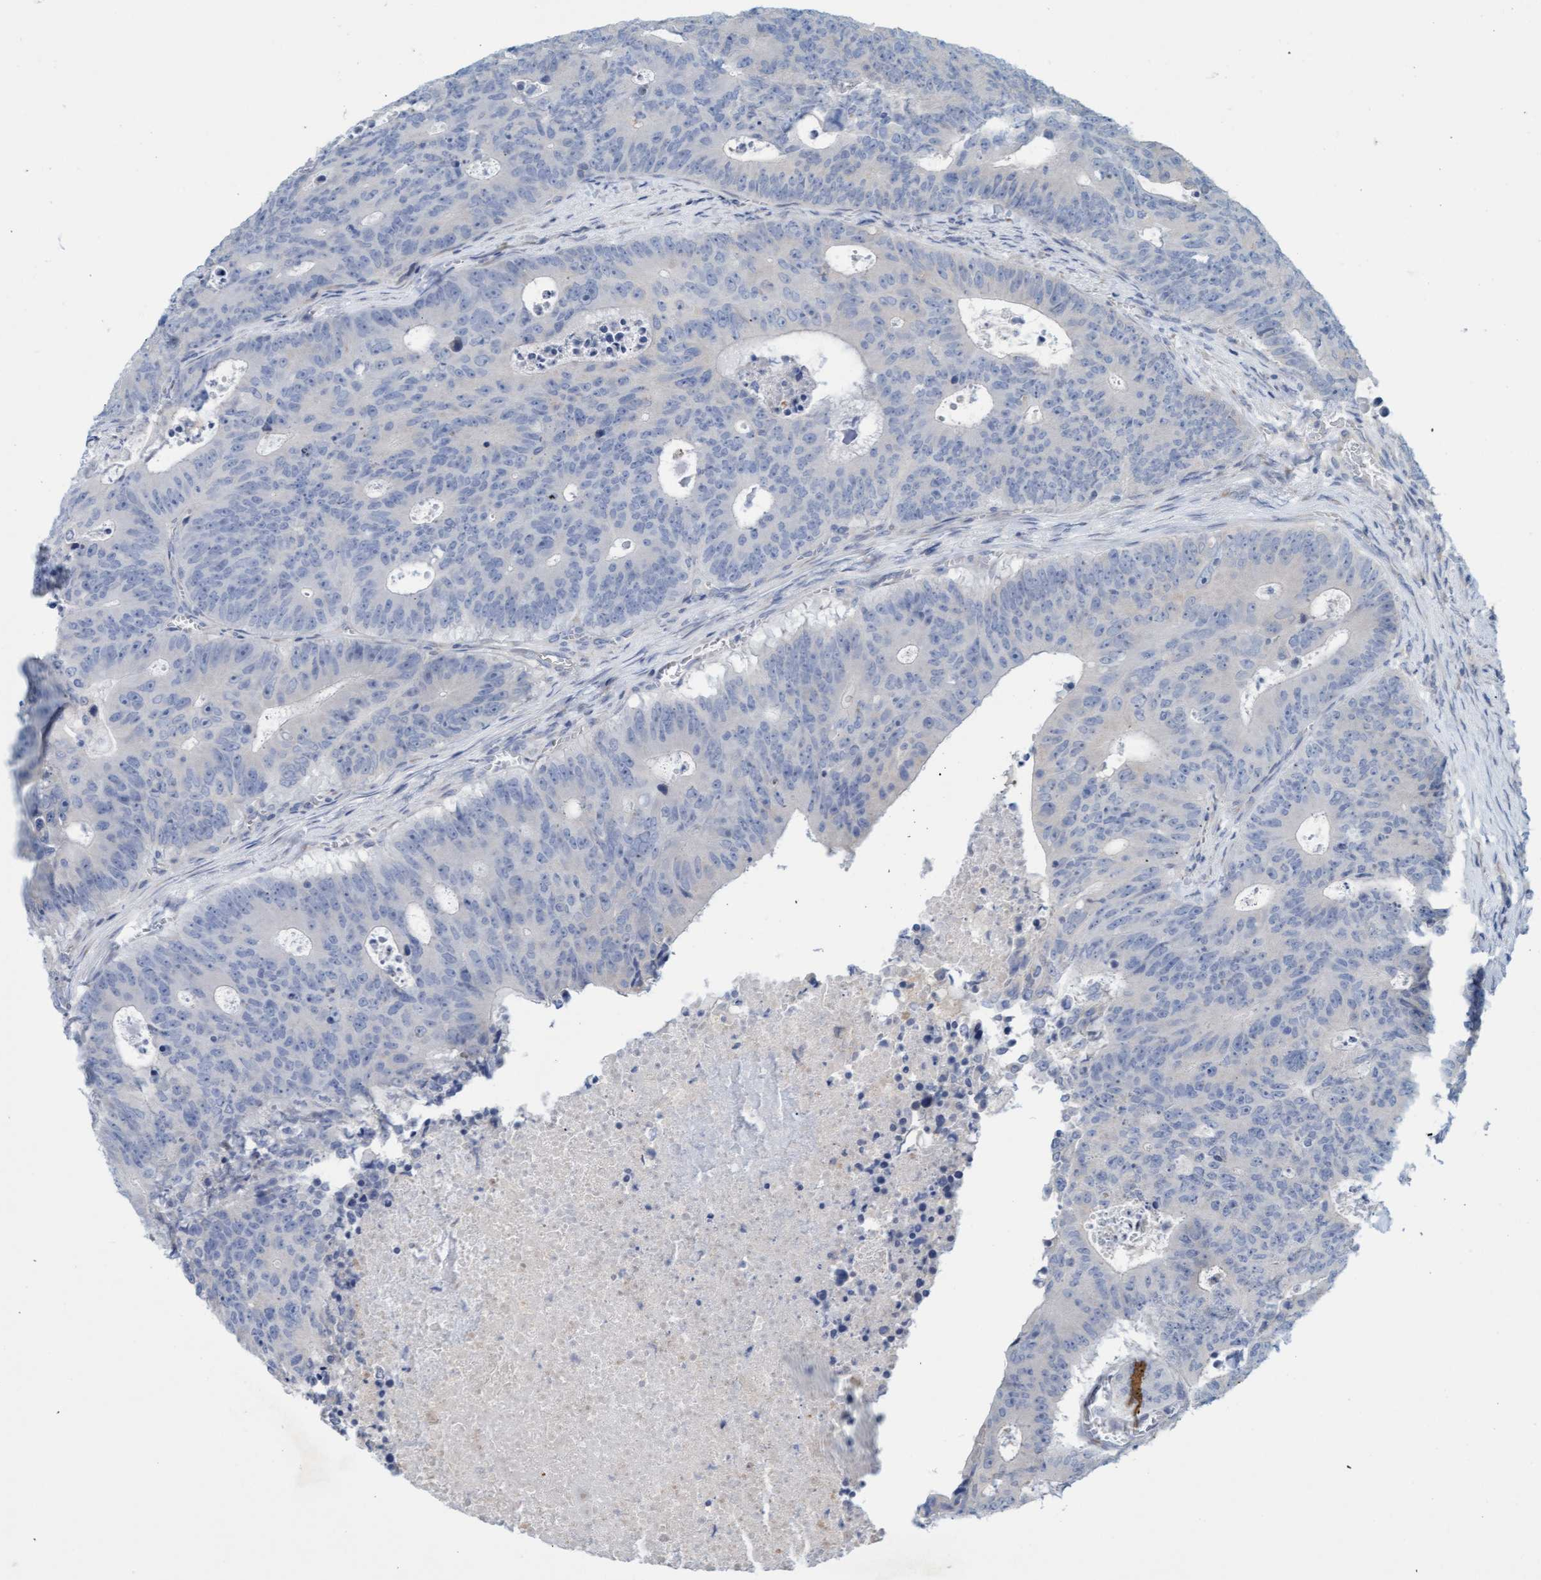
{"staining": {"intensity": "weak", "quantity": "<25%", "location": "cytoplasmic/membranous"}, "tissue": "colorectal cancer", "cell_type": "Tumor cells", "image_type": "cancer", "snomed": [{"axis": "morphology", "description": "Adenocarcinoma, NOS"}, {"axis": "topography", "description": "Colon"}], "caption": "A high-resolution histopathology image shows immunohistochemistry (IHC) staining of adenocarcinoma (colorectal), which shows no significant expression in tumor cells.", "gene": "SLC28A3", "patient": {"sex": "male", "age": 87}}